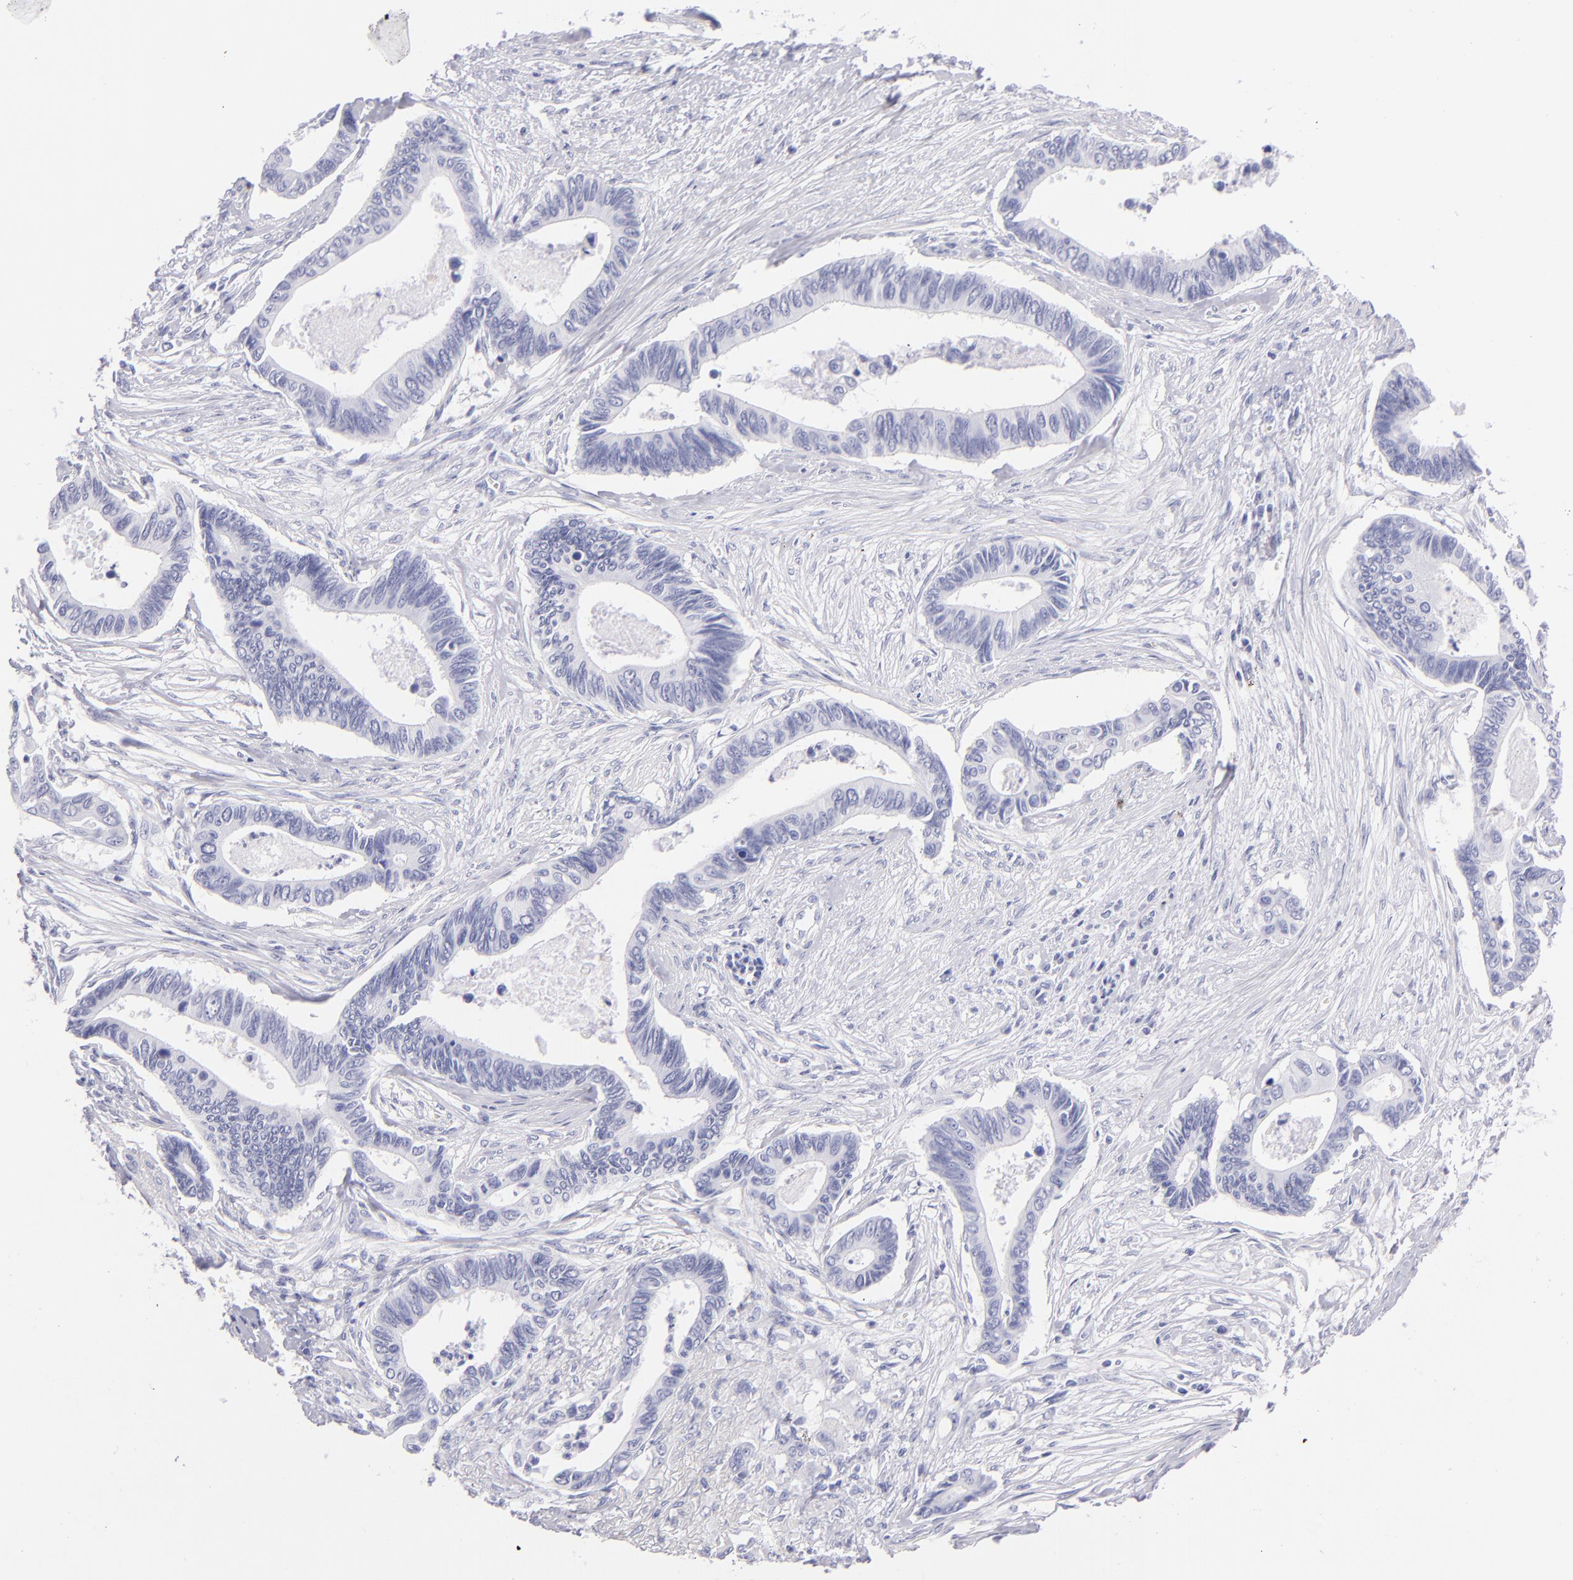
{"staining": {"intensity": "negative", "quantity": "none", "location": "none"}, "tissue": "pancreatic cancer", "cell_type": "Tumor cells", "image_type": "cancer", "snomed": [{"axis": "morphology", "description": "Adenocarcinoma, NOS"}, {"axis": "topography", "description": "Pancreas"}], "caption": "High magnification brightfield microscopy of pancreatic cancer stained with DAB (3,3'-diaminobenzidine) (brown) and counterstained with hematoxylin (blue): tumor cells show no significant staining.", "gene": "PRPH", "patient": {"sex": "female", "age": 70}}